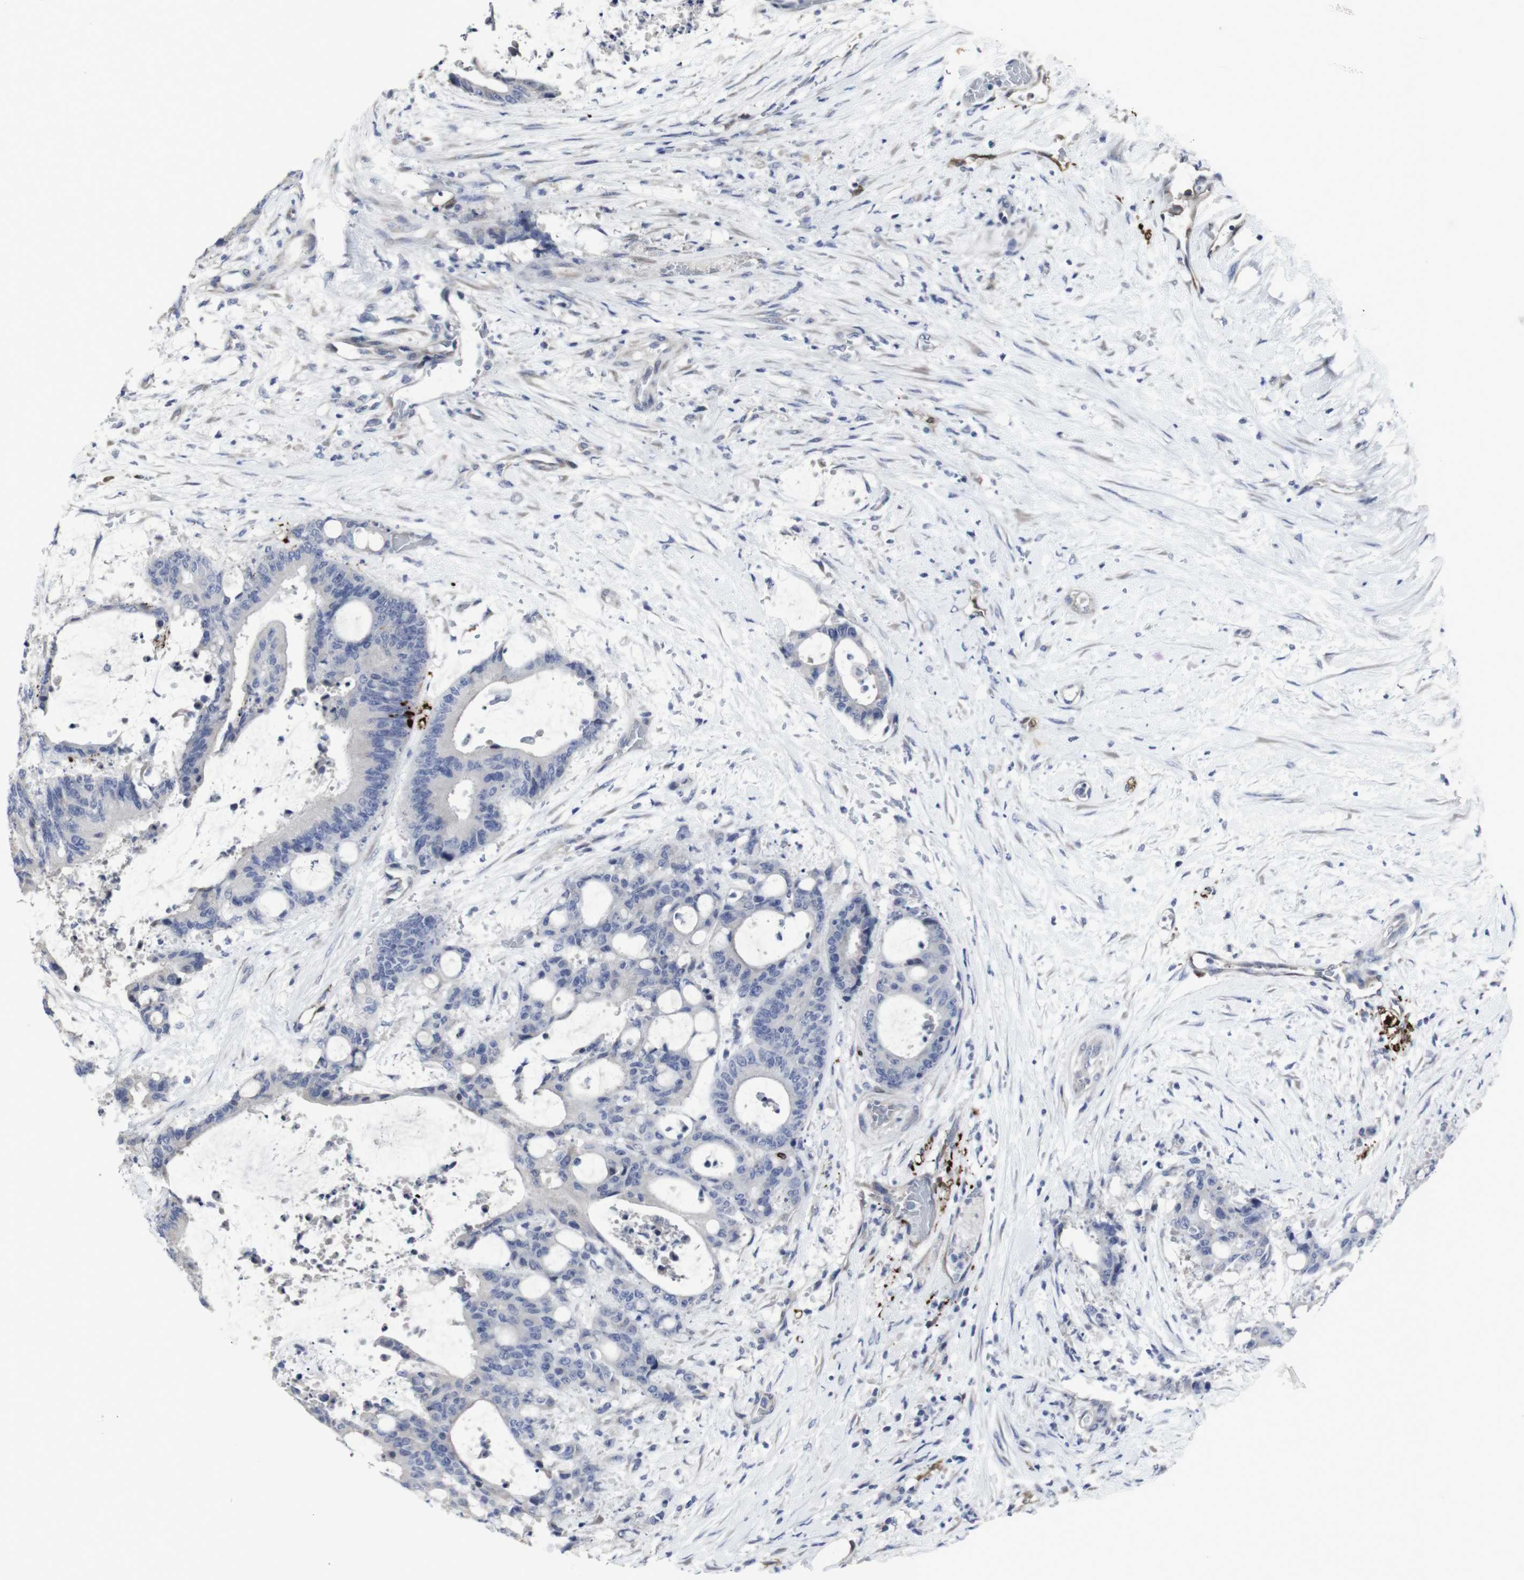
{"staining": {"intensity": "negative", "quantity": "none", "location": "none"}, "tissue": "liver cancer", "cell_type": "Tumor cells", "image_type": "cancer", "snomed": [{"axis": "morphology", "description": "Normal tissue, NOS"}, {"axis": "morphology", "description": "Cholangiocarcinoma"}, {"axis": "topography", "description": "Liver"}, {"axis": "topography", "description": "Peripheral nerve tissue"}], "caption": "IHC histopathology image of liver cancer stained for a protein (brown), which demonstrates no expression in tumor cells. (Immunohistochemistry, brightfield microscopy, high magnification).", "gene": "SNCG", "patient": {"sex": "female", "age": 73}}